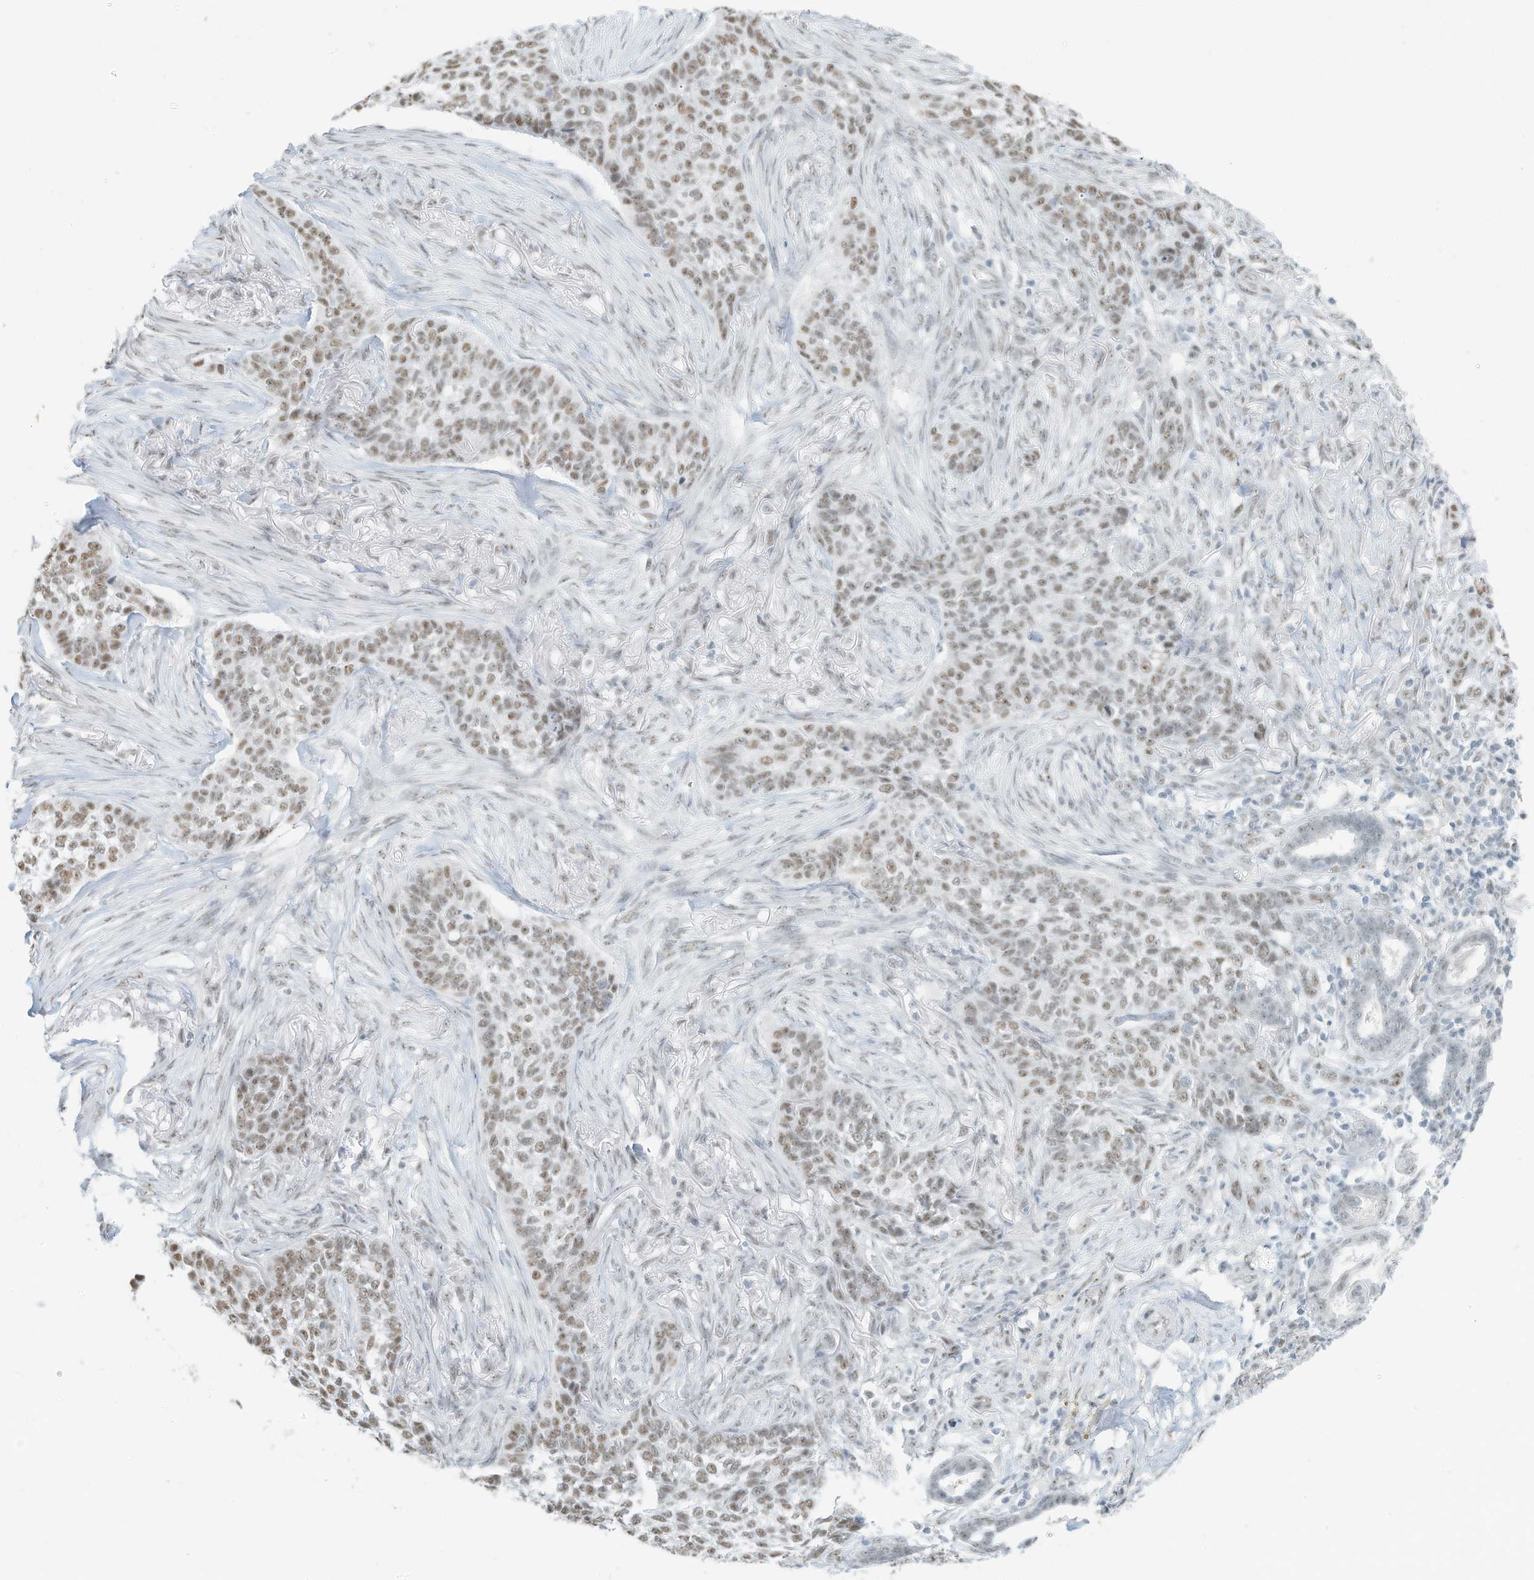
{"staining": {"intensity": "moderate", "quantity": "25%-75%", "location": "nuclear"}, "tissue": "skin cancer", "cell_type": "Tumor cells", "image_type": "cancer", "snomed": [{"axis": "morphology", "description": "Basal cell carcinoma"}, {"axis": "topography", "description": "Skin"}], "caption": "Immunohistochemical staining of human skin cancer shows moderate nuclear protein positivity in about 25%-75% of tumor cells. (Brightfield microscopy of DAB IHC at high magnification).", "gene": "PGC", "patient": {"sex": "male", "age": 85}}